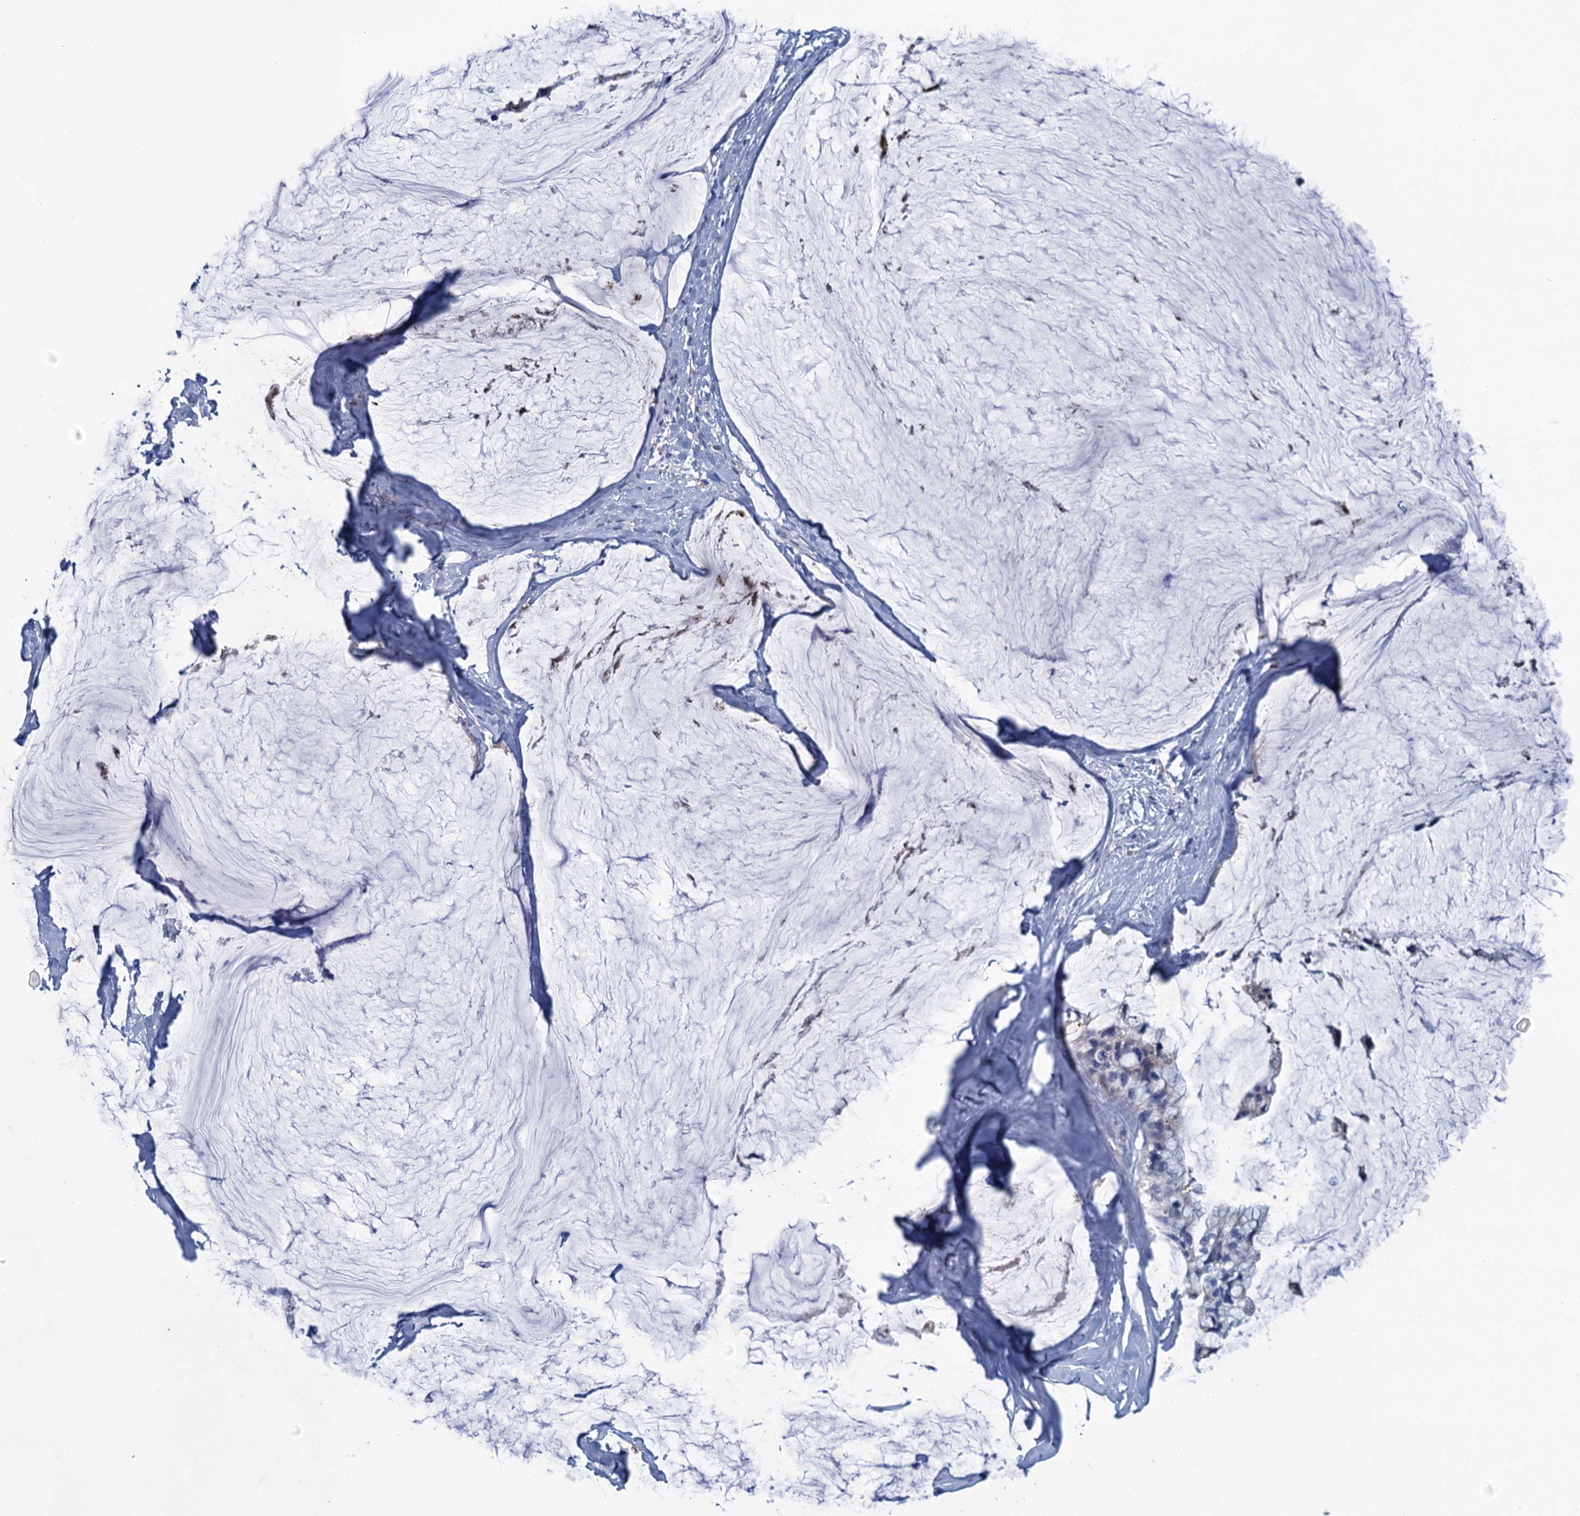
{"staining": {"intensity": "negative", "quantity": "none", "location": "none"}, "tissue": "ovarian cancer", "cell_type": "Tumor cells", "image_type": "cancer", "snomed": [{"axis": "morphology", "description": "Cystadenocarcinoma, mucinous, NOS"}, {"axis": "topography", "description": "Ovary"}], "caption": "A histopathology image of mucinous cystadenocarcinoma (ovarian) stained for a protein displays no brown staining in tumor cells. The staining was performed using DAB (3,3'-diaminobenzidine) to visualize the protein expression in brown, while the nuclei were stained in blue with hematoxylin (Magnification: 20x).", "gene": "SCEL", "patient": {"sex": "female", "age": 39}}